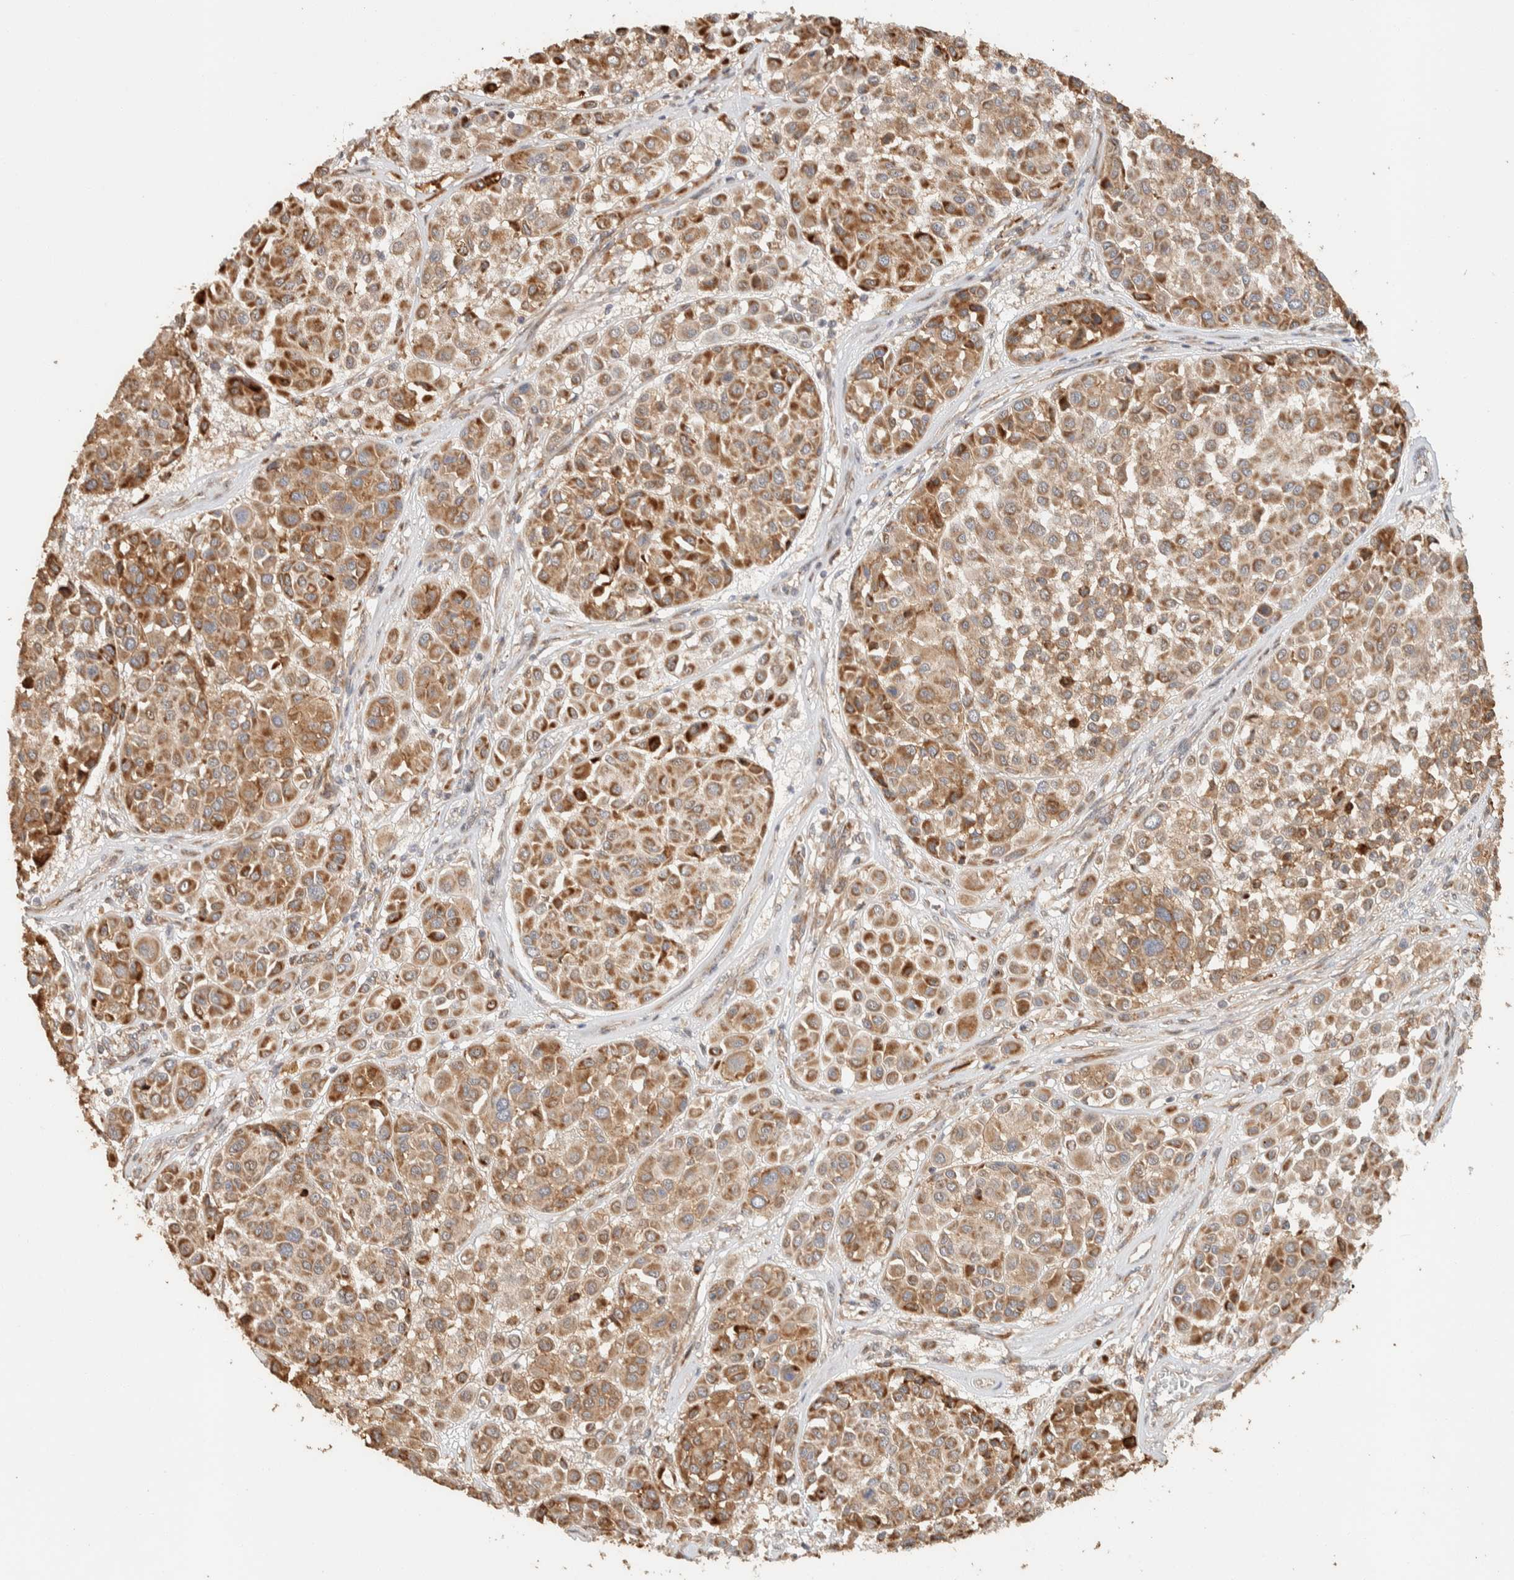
{"staining": {"intensity": "moderate", "quantity": ">75%", "location": "cytoplasmic/membranous"}, "tissue": "melanoma", "cell_type": "Tumor cells", "image_type": "cancer", "snomed": [{"axis": "morphology", "description": "Malignant melanoma, Metastatic site"}, {"axis": "topography", "description": "Soft tissue"}], "caption": "Immunohistochemistry (IHC) (DAB) staining of malignant melanoma (metastatic site) reveals moderate cytoplasmic/membranous protein positivity in approximately >75% of tumor cells. The staining was performed using DAB, with brown indicating positive protein expression. Nuclei are stained blue with hematoxylin.", "gene": "KIF9", "patient": {"sex": "male", "age": 41}}